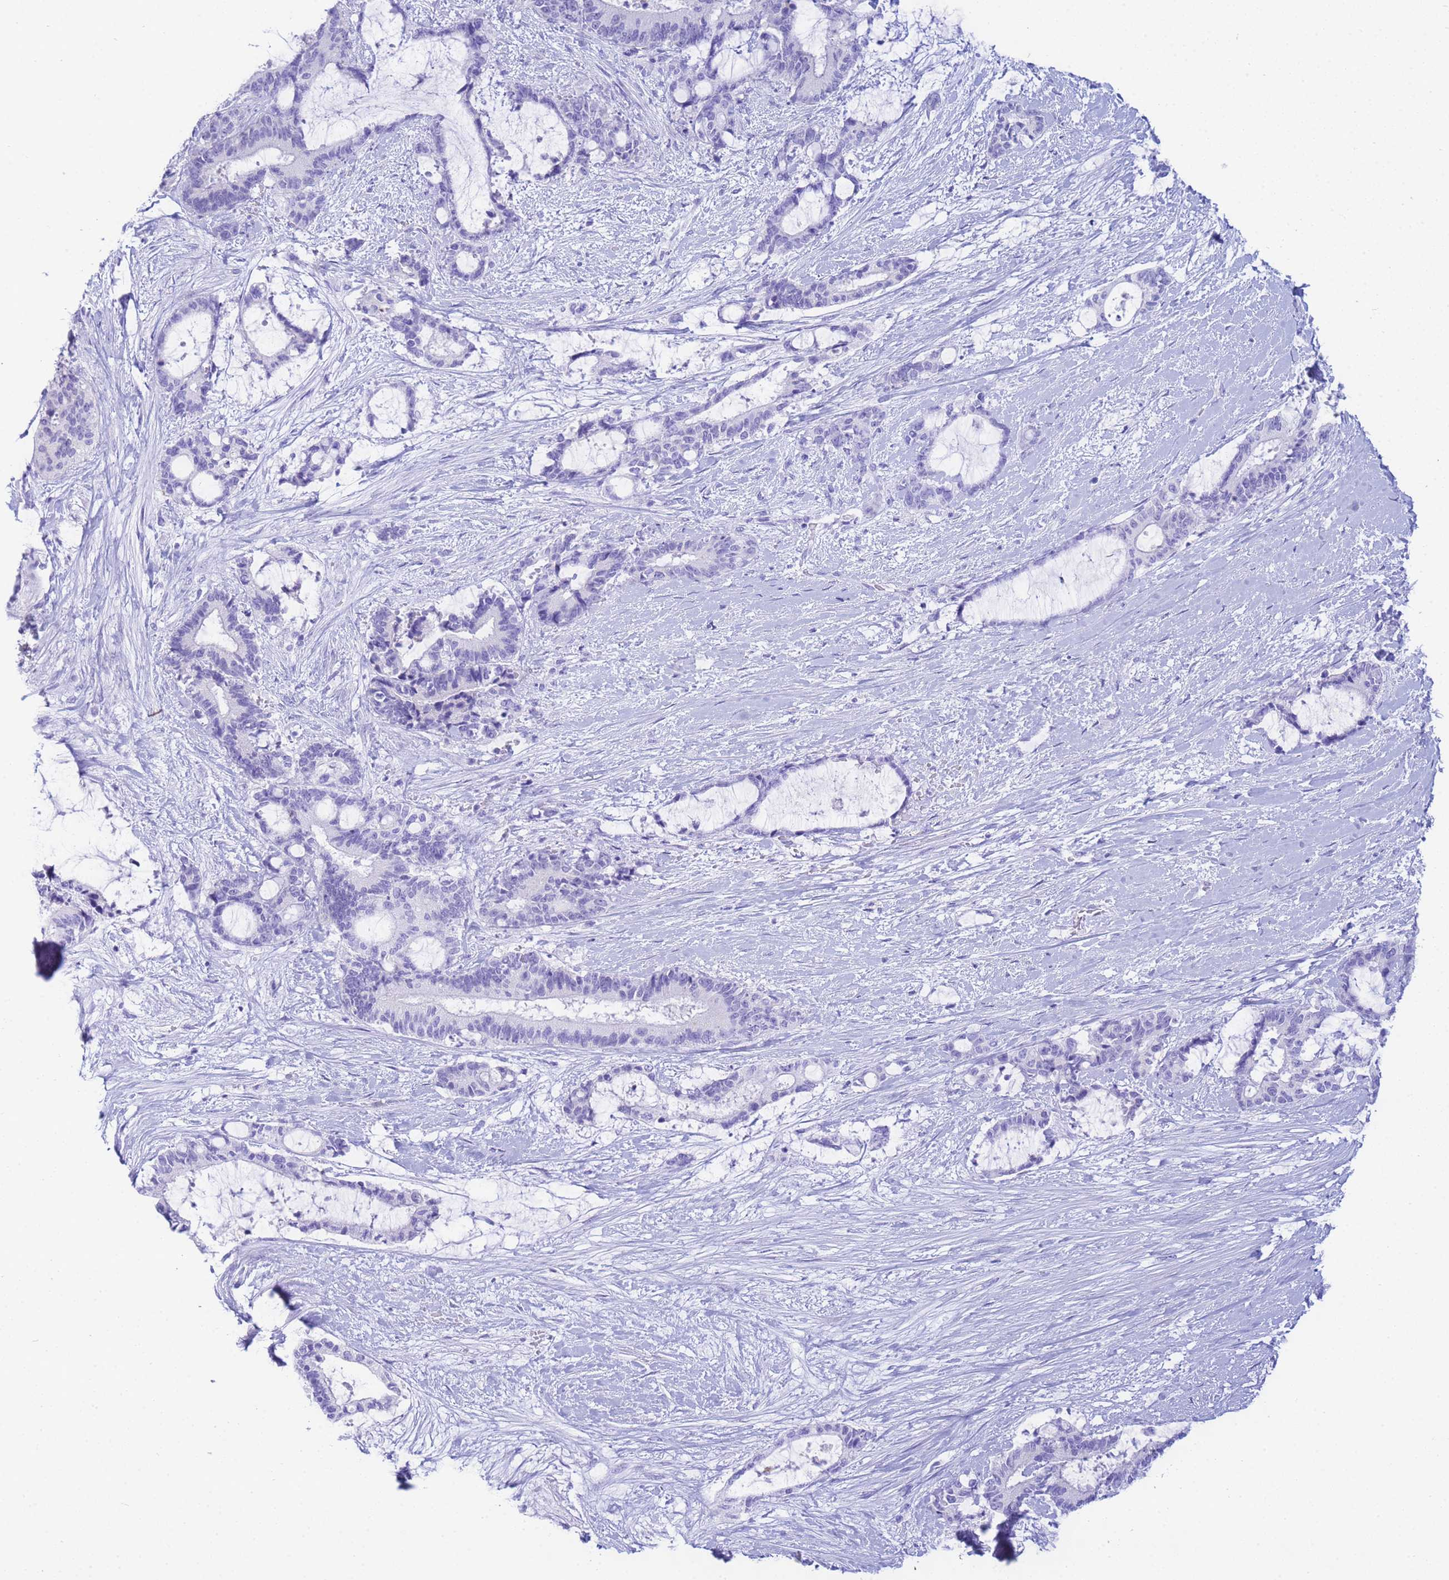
{"staining": {"intensity": "negative", "quantity": "none", "location": "none"}, "tissue": "liver cancer", "cell_type": "Tumor cells", "image_type": "cancer", "snomed": [{"axis": "morphology", "description": "Normal tissue, NOS"}, {"axis": "morphology", "description": "Cholangiocarcinoma"}, {"axis": "topography", "description": "Liver"}, {"axis": "topography", "description": "Peripheral nerve tissue"}], "caption": "Immunohistochemistry photomicrograph of human liver cholangiocarcinoma stained for a protein (brown), which demonstrates no staining in tumor cells.", "gene": "AQP12A", "patient": {"sex": "female", "age": 73}}